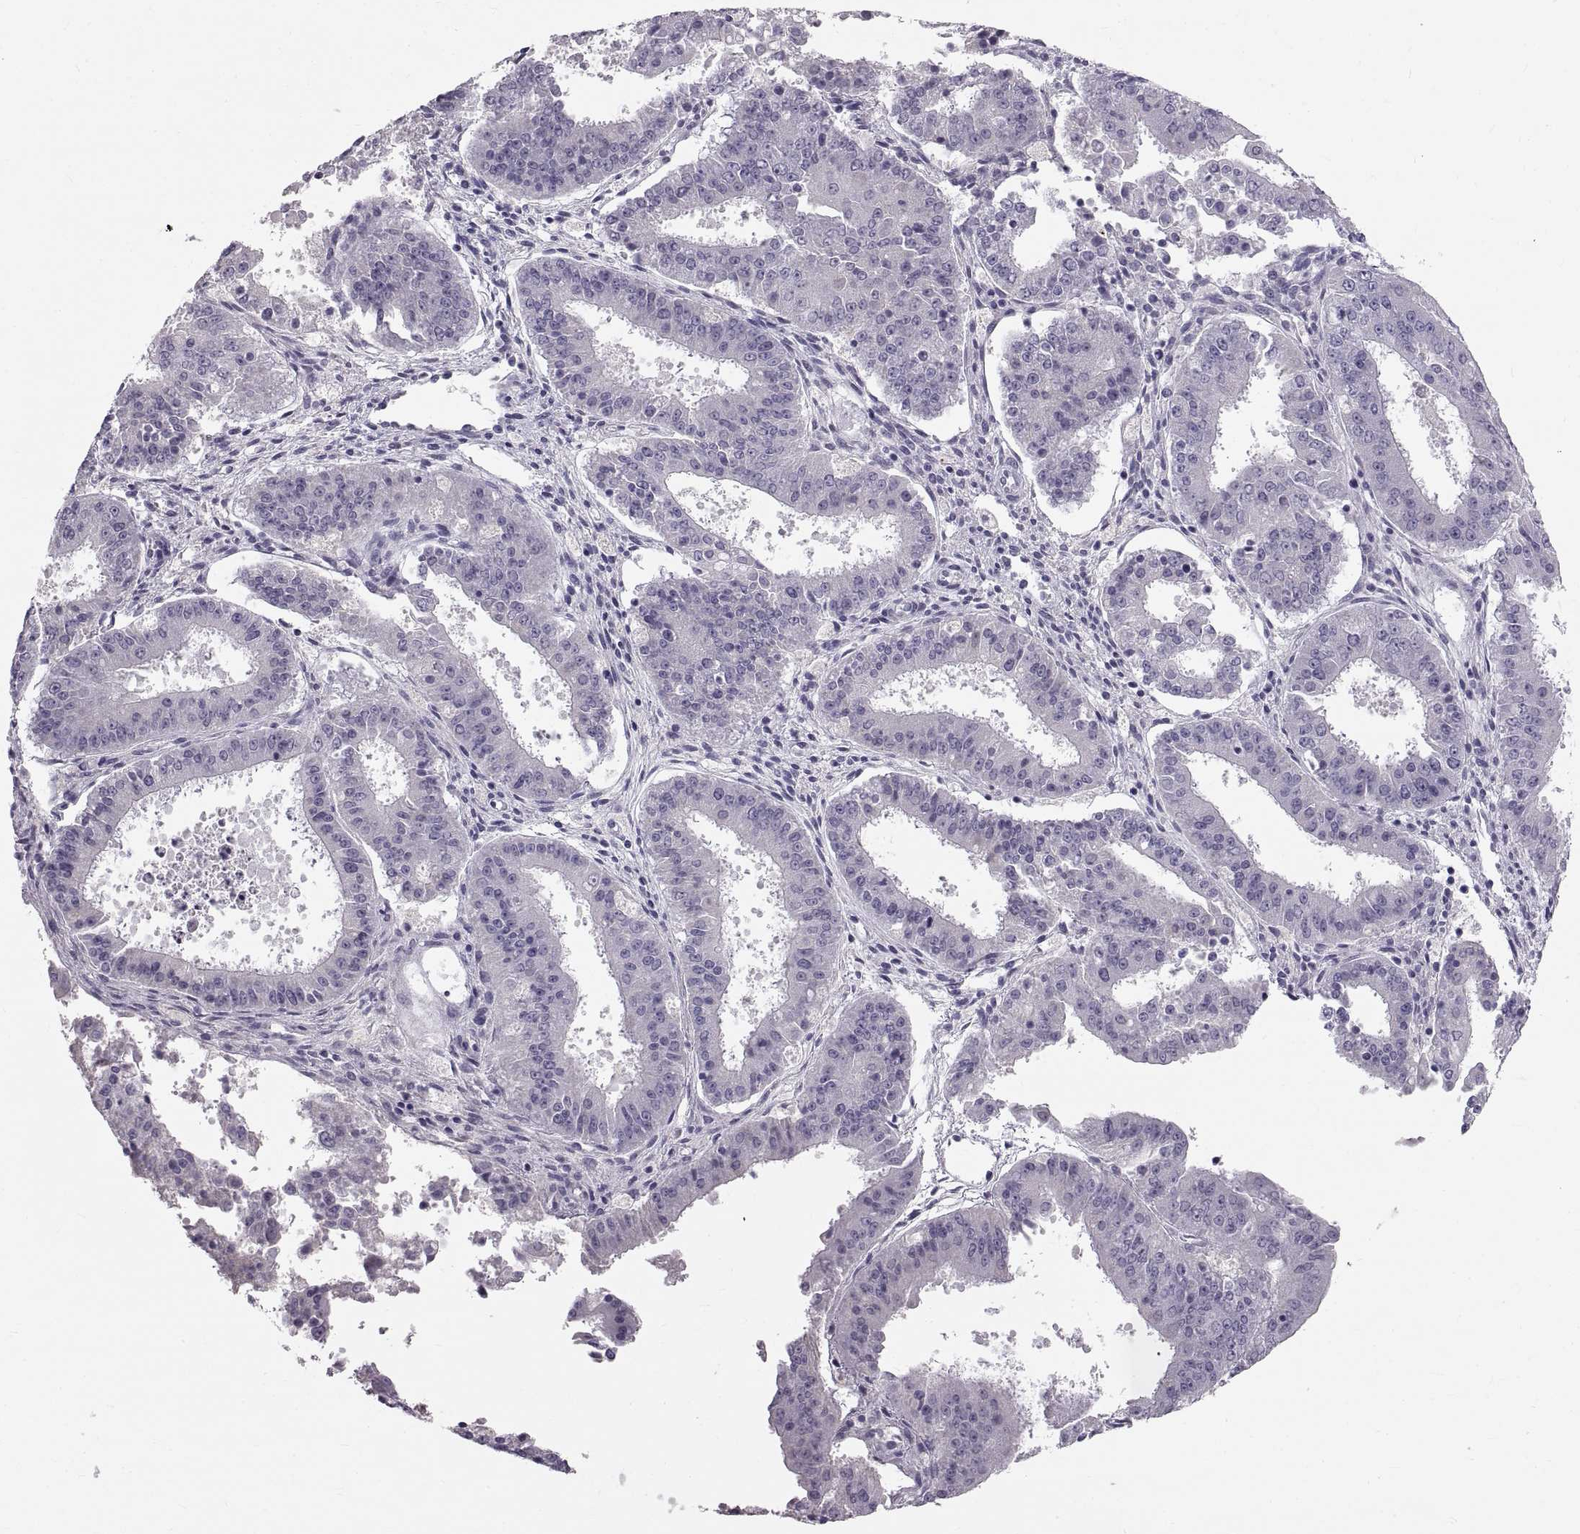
{"staining": {"intensity": "negative", "quantity": "none", "location": "none"}, "tissue": "ovarian cancer", "cell_type": "Tumor cells", "image_type": "cancer", "snomed": [{"axis": "morphology", "description": "Carcinoma, endometroid"}, {"axis": "topography", "description": "Ovary"}], "caption": "Micrograph shows no protein expression in tumor cells of endometroid carcinoma (ovarian) tissue. (DAB IHC with hematoxylin counter stain).", "gene": "SPACDR", "patient": {"sex": "female", "age": 42}}